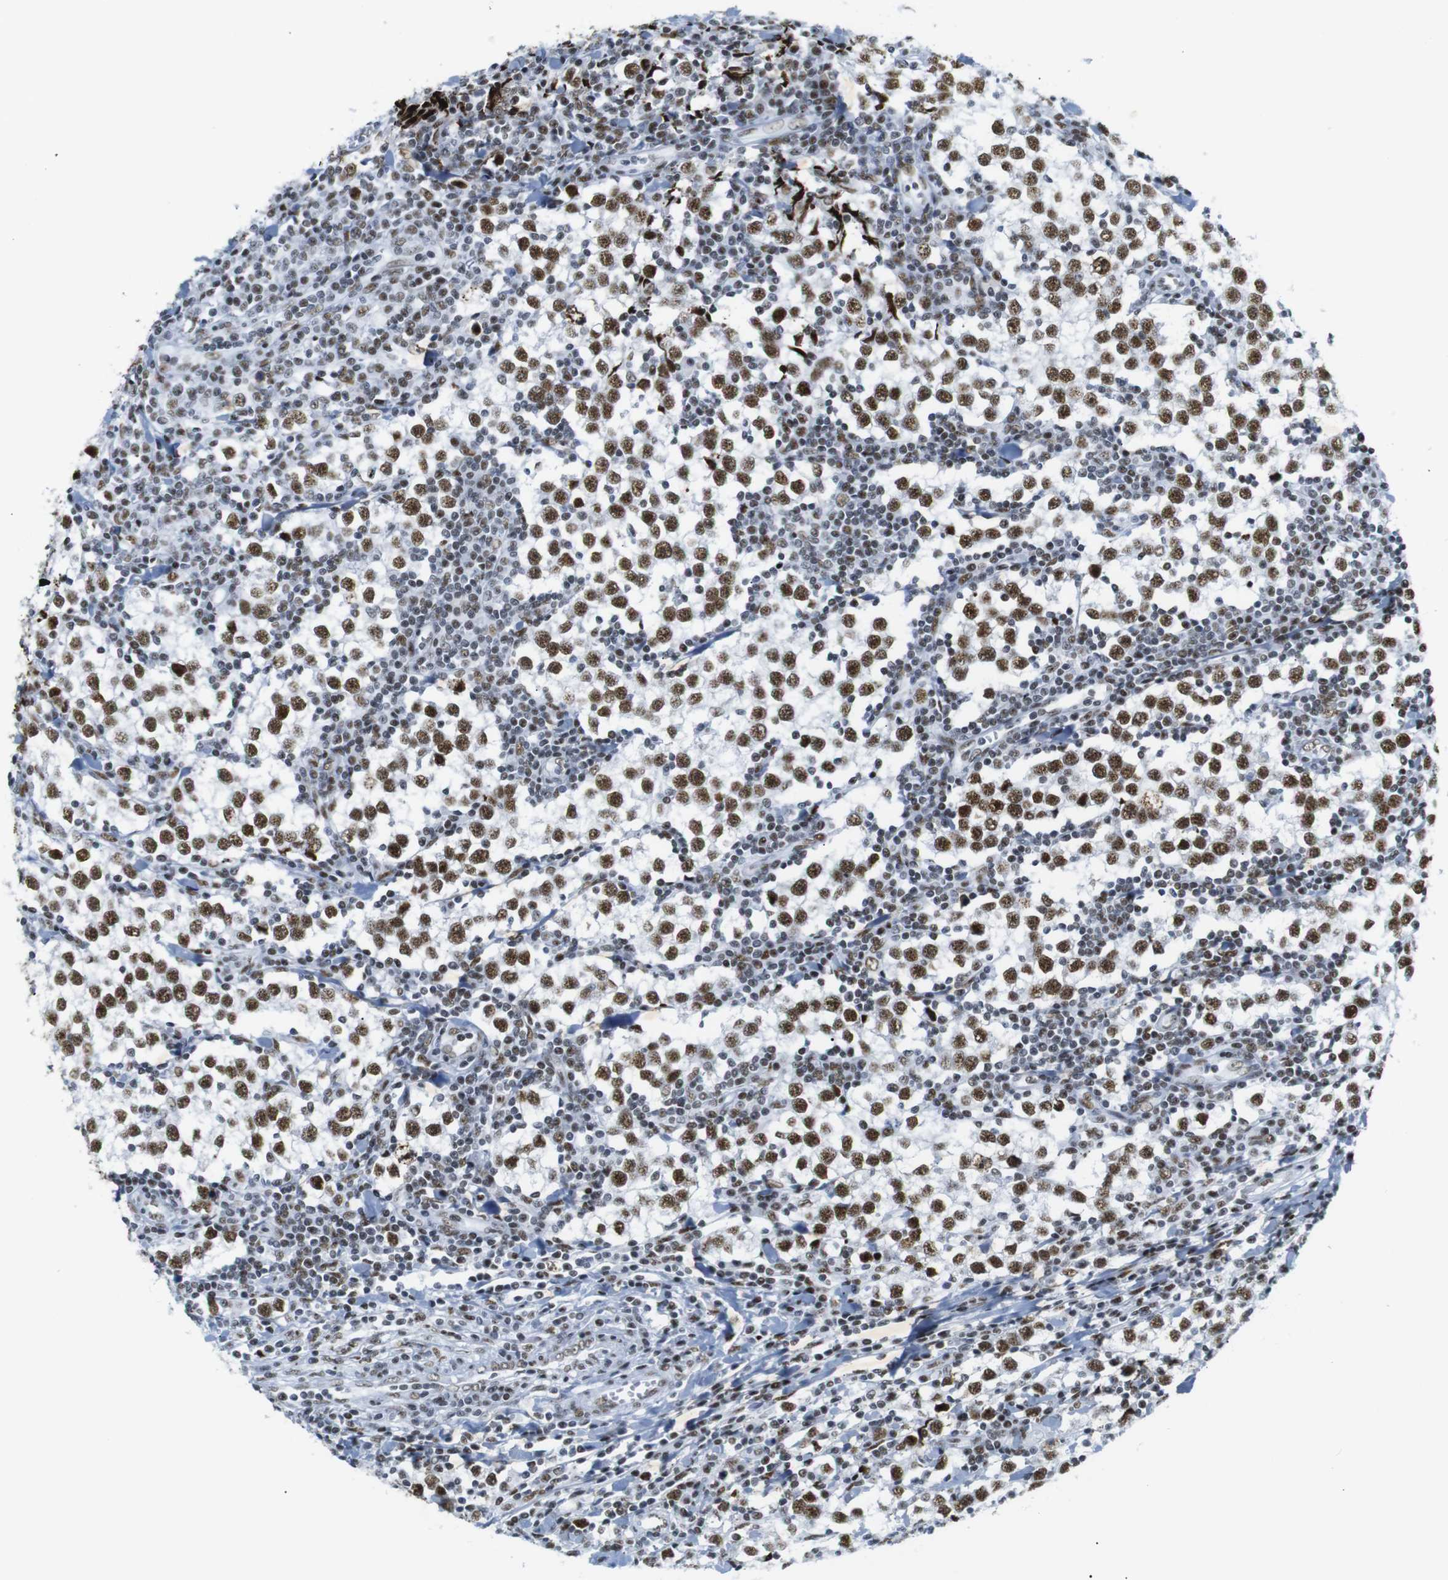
{"staining": {"intensity": "strong", "quantity": ">75%", "location": "nuclear"}, "tissue": "testis cancer", "cell_type": "Tumor cells", "image_type": "cancer", "snomed": [{"axis": "morphology", "description": "Seminoma, NOS"}, {"axis": "morphology", "description": "Carcinoma, Embryonal, NOS"}, {"axis": "topography", "description": "Testis"}], "caption": "Human testis seminoma stained with a protein marker displays strong staining in tumor cells.", "gene": "TRA2B", "patient": {"sex": "male", "age": 36}}